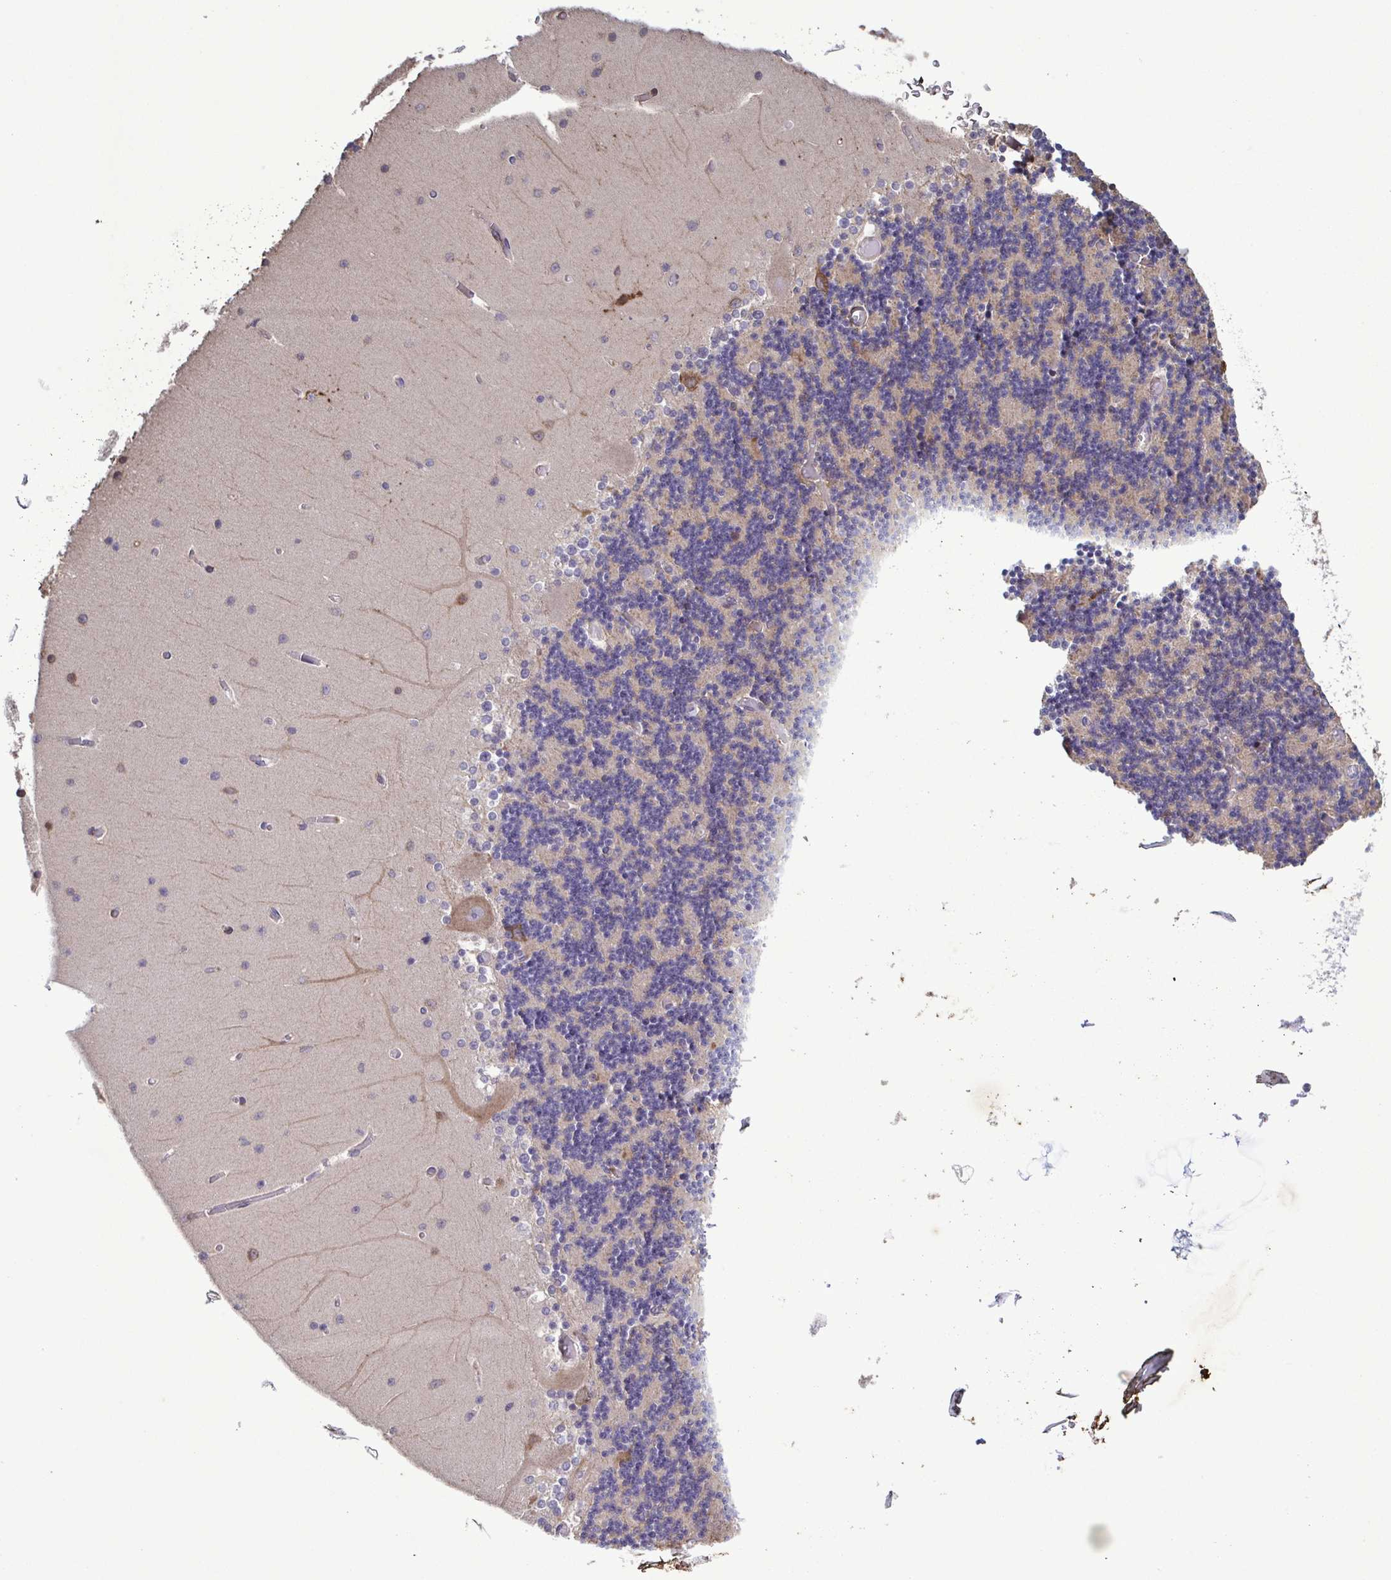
{"staining": {"intensity": "weak", "quantity": "<25%", "location": "cytoplasmic/membranous"}, "tissue": "cerebellum", "cell_type": "Cells in granular layer", "image_type": "normal", "snomed": [{"axis": "morphology", "description": "Normal tissue, NOS"}, {"axis": "topography", "description": "Cerebellum"}], "caption": "Immunohistochemistry (IHC) photomicrograph of benign cerebellum: cerebellum stained with DAB demonstrates no significant protein positivity in cells in granular layer. (Brightfield microscopy of DAB immunohistochemistry (IHC) at high magnification).", "gene": "ZNF200", "patient": {"sex": "female", "age": 28}}